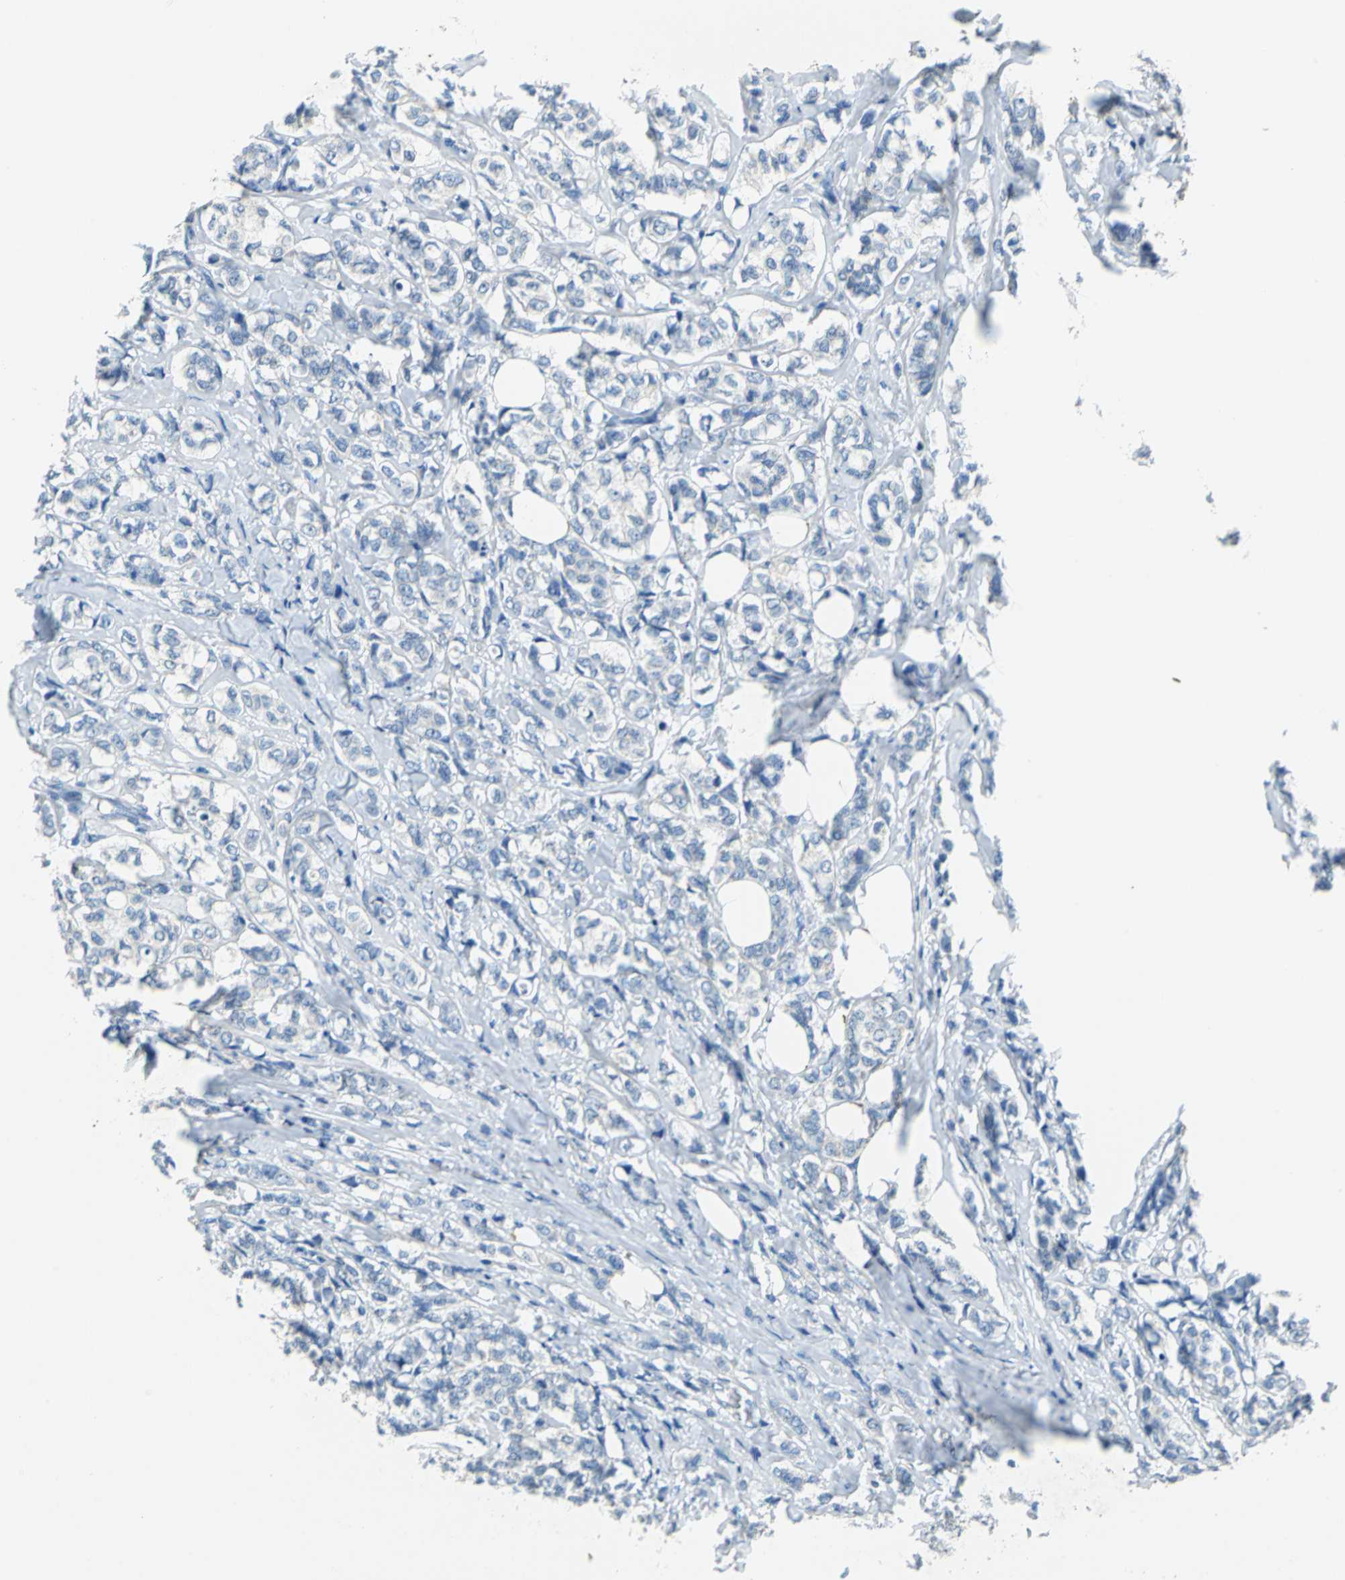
{"staining": {"intensity": "negative", "quantity": "none", "location": "none"}, "tissue": "breast cancer", "cell_type": "Tumor cells", "image_type": "cancer", "snomed": [{"axis": "morphology", "description": "Lobular carcinoma"}, {"axis": "topography", "description": "Breast"}], "caption": "Immunohistochemical staining of breast cancer (lobular carcinoma) shows no significant positivity in tumor cells. The staining was performed using DAB (3,3'-diaminobenzidine) to visualize the protein expression in brown, while the nuclei were stained in blue with hematoxylin (Magnification: 20x).", "gene": "TEX264", "patient": {"sex": "female", "age": 60}}